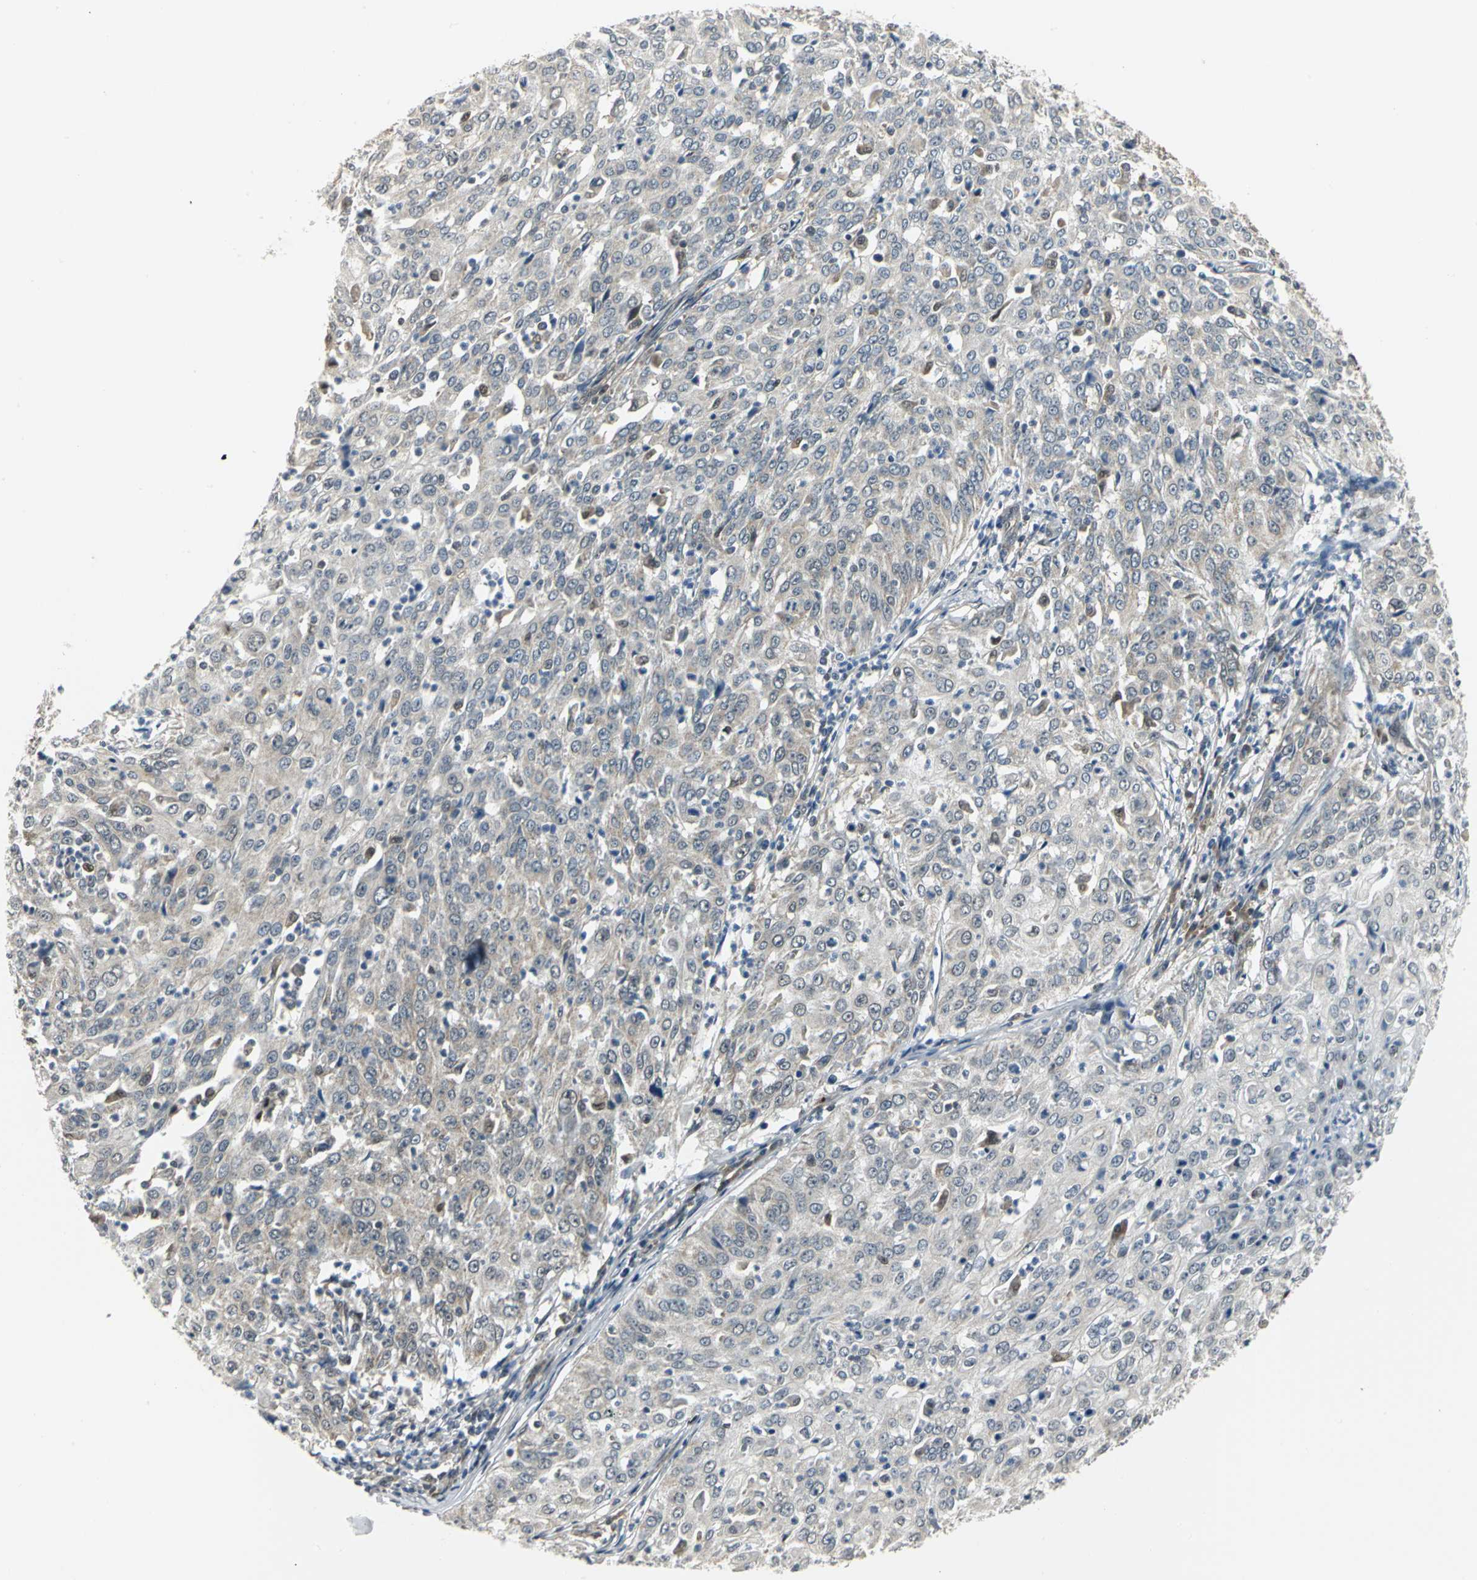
{"staining": {"intensity": "weak", "quantity": ">75%", "location": "cytoplasmic/membranous"}, "tissue": "cervical cancer", "cell_type": "Tumor cells", "image_type": "cancer", "snomed": [{"axis": "morphology", "description": "Squamous cell carcinoma, NOS"}, {"axis": "topography", "description": "Cervix"}], "caption": "This photomicrograph exhibits immunohistochemistry (IHC) staining of human cervical squamous cell carcinoma, with low weak cytoplasmic/membranous expression in about >75% of tumor cells.", "gene": "PSMC4", "patient": {"sex": "female", "age": 39}}